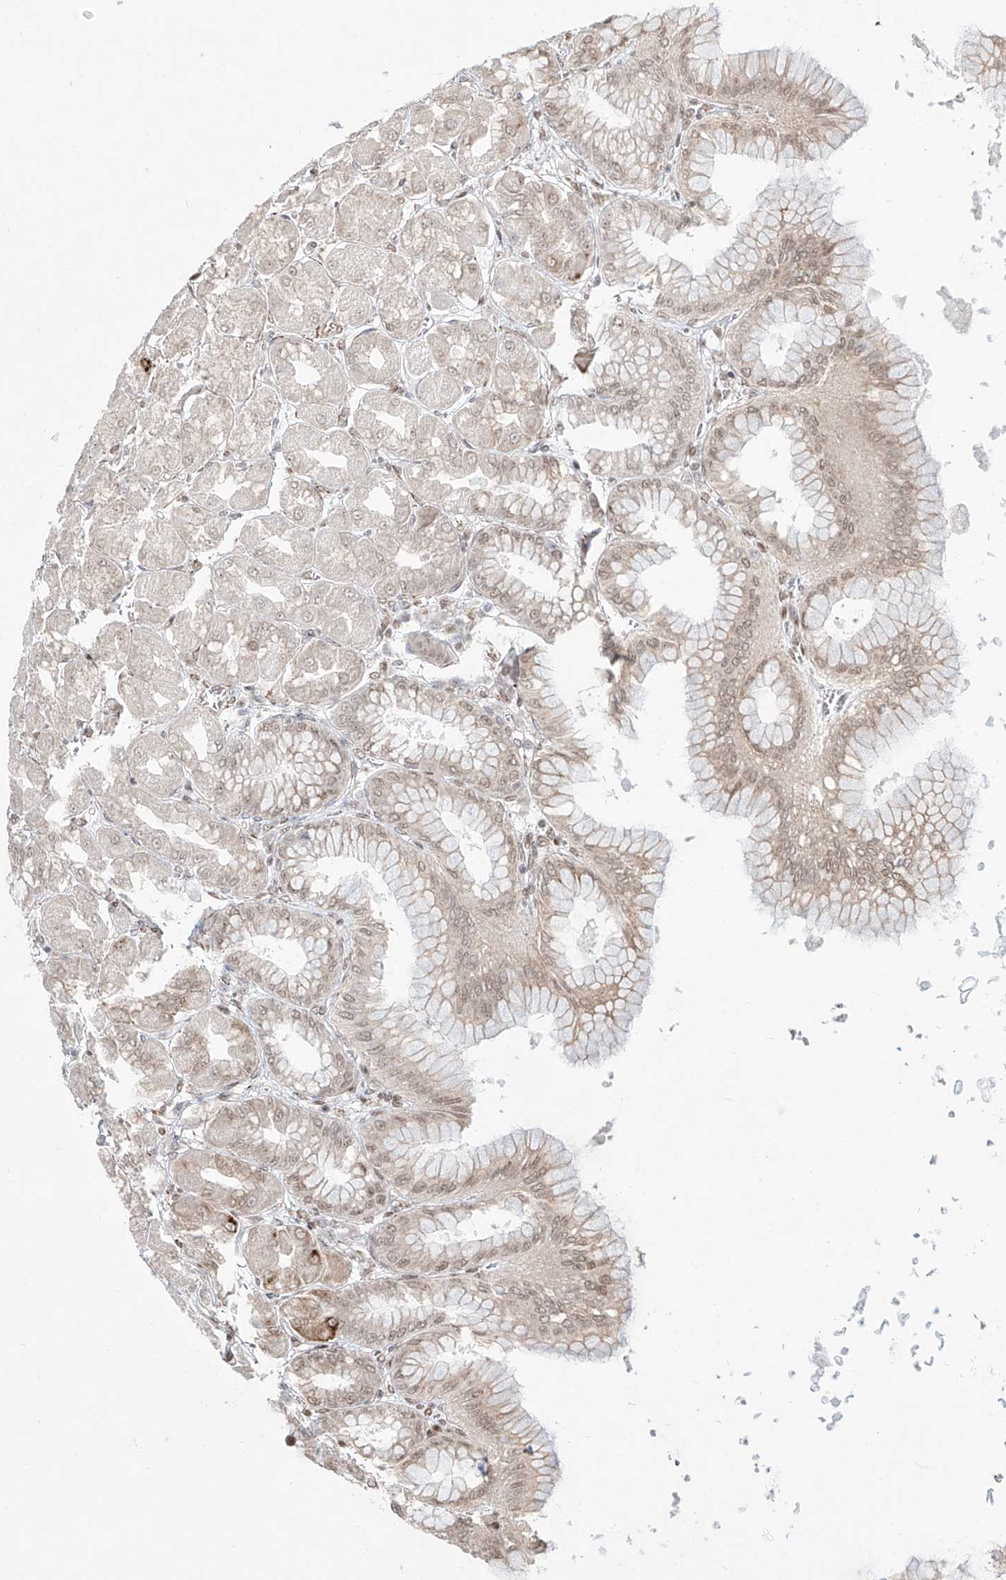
{"staining": {"intensity": "strong", "quantity": "25%-75%", "location": "cytoplasmic/membranous,nuclear"}, "tissue": "stomach", "cell_type": "Glandular cells", "image_type": "normal", "snomed": [{"axis": "morphology", "description": "Normal tissue, NOS"}, {"axis": "topography", "description": "Stomach, upper"}], "caption": "DAB immunohistochemical staining of normal stomach displays strong cytoplasmic/membranous,nuclear protein positivity in approximately 25%-75% of glandular cells.", "gene": "ZNF710", "patient": {"sex": "female", "age": 56}}